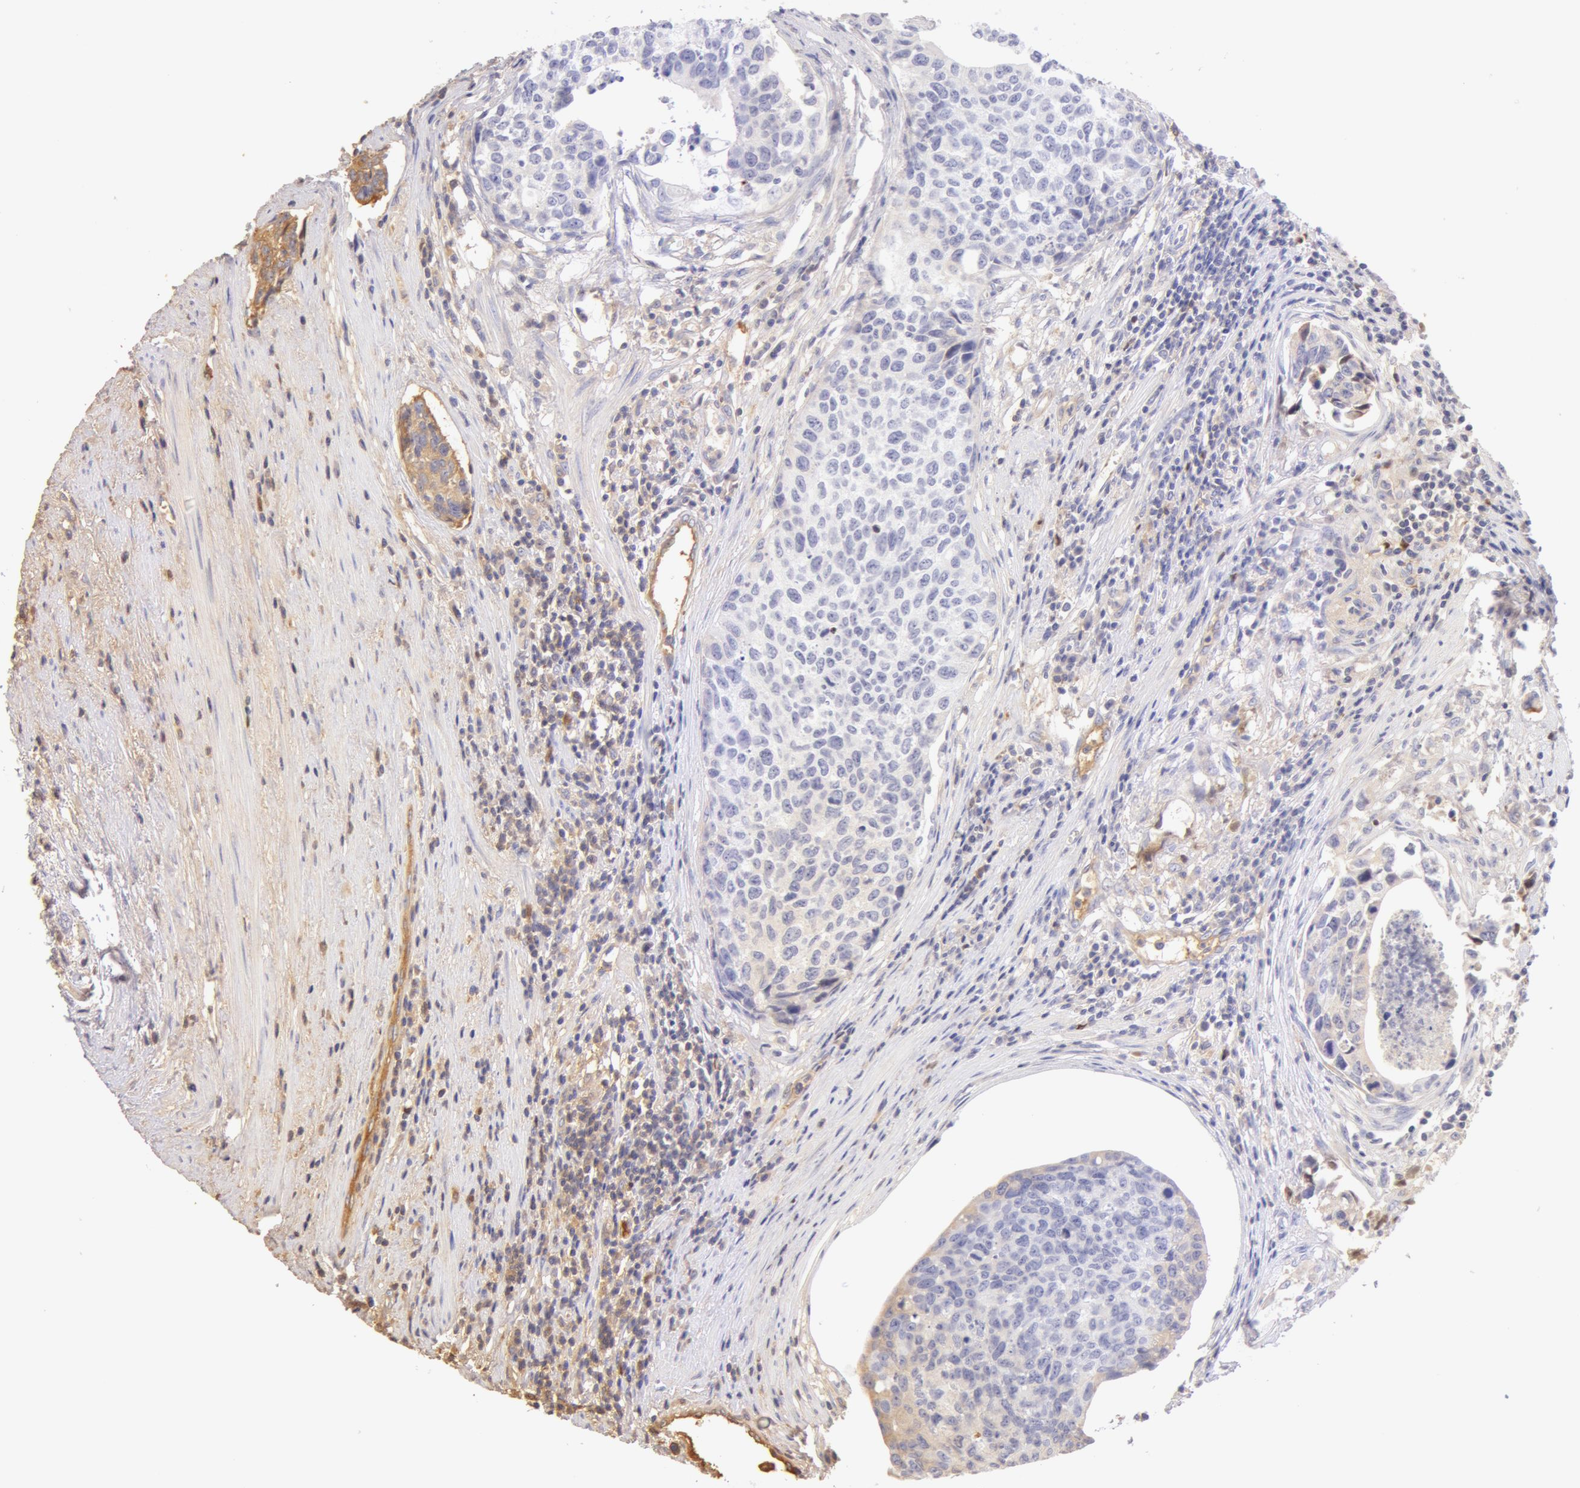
{"staining": {"intensity": "negative", "quantity": "none", "location": "none"}, "tissue": "urothelial cancer", "cell_type": "Tumor cells", "image_type": "cancer", "snomed": [{"axis": "morphology", "description": "Urothelial carcinoma, High grade"}, {"axis": "topography", "description": "Urinary bladder"}], "caption": "IHC of urothelial cancer shows no staining in tumor cells.", "gene": "AHSG", "patient": {"sex": "male", "age": 81}}